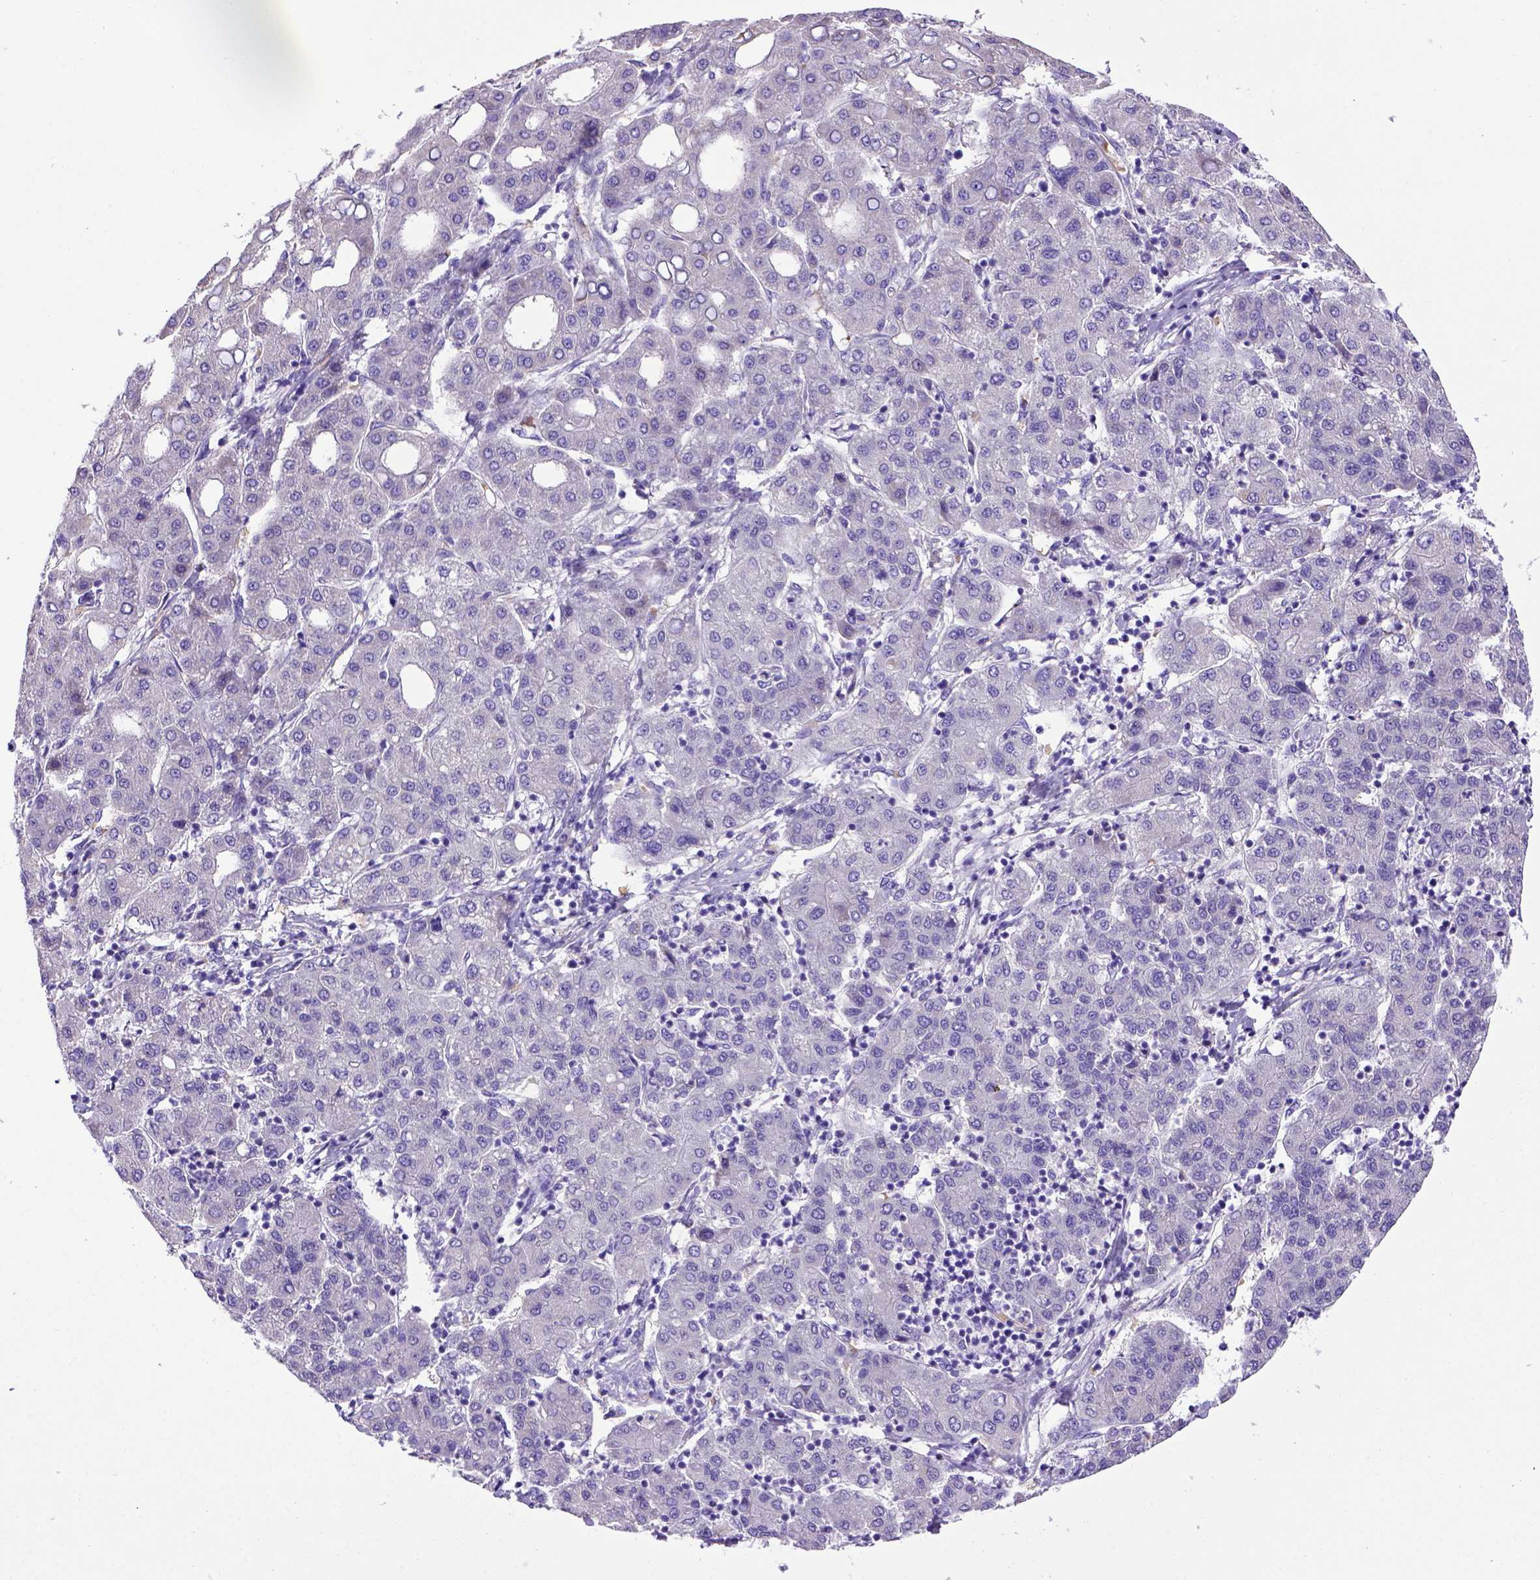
{"staining": {"intensity": "negative", "quantity": "none", "location": "none"}, "tissue": "liver cancer", "cell_type": "Tumor cells", "image_type": "cancer", "snomed": [{"axis": "morphology", "description": "Carcinoma, Hepatocellular, NOS"}, {"axis": "topography", "description": "Liver"}], "caption": "The histopathology image shows no staining of tumor cells in liver cancer (hepatocellular carcinoma).", "gene": "ADAM12", "patient": {"sex": "male", "age": 65}}